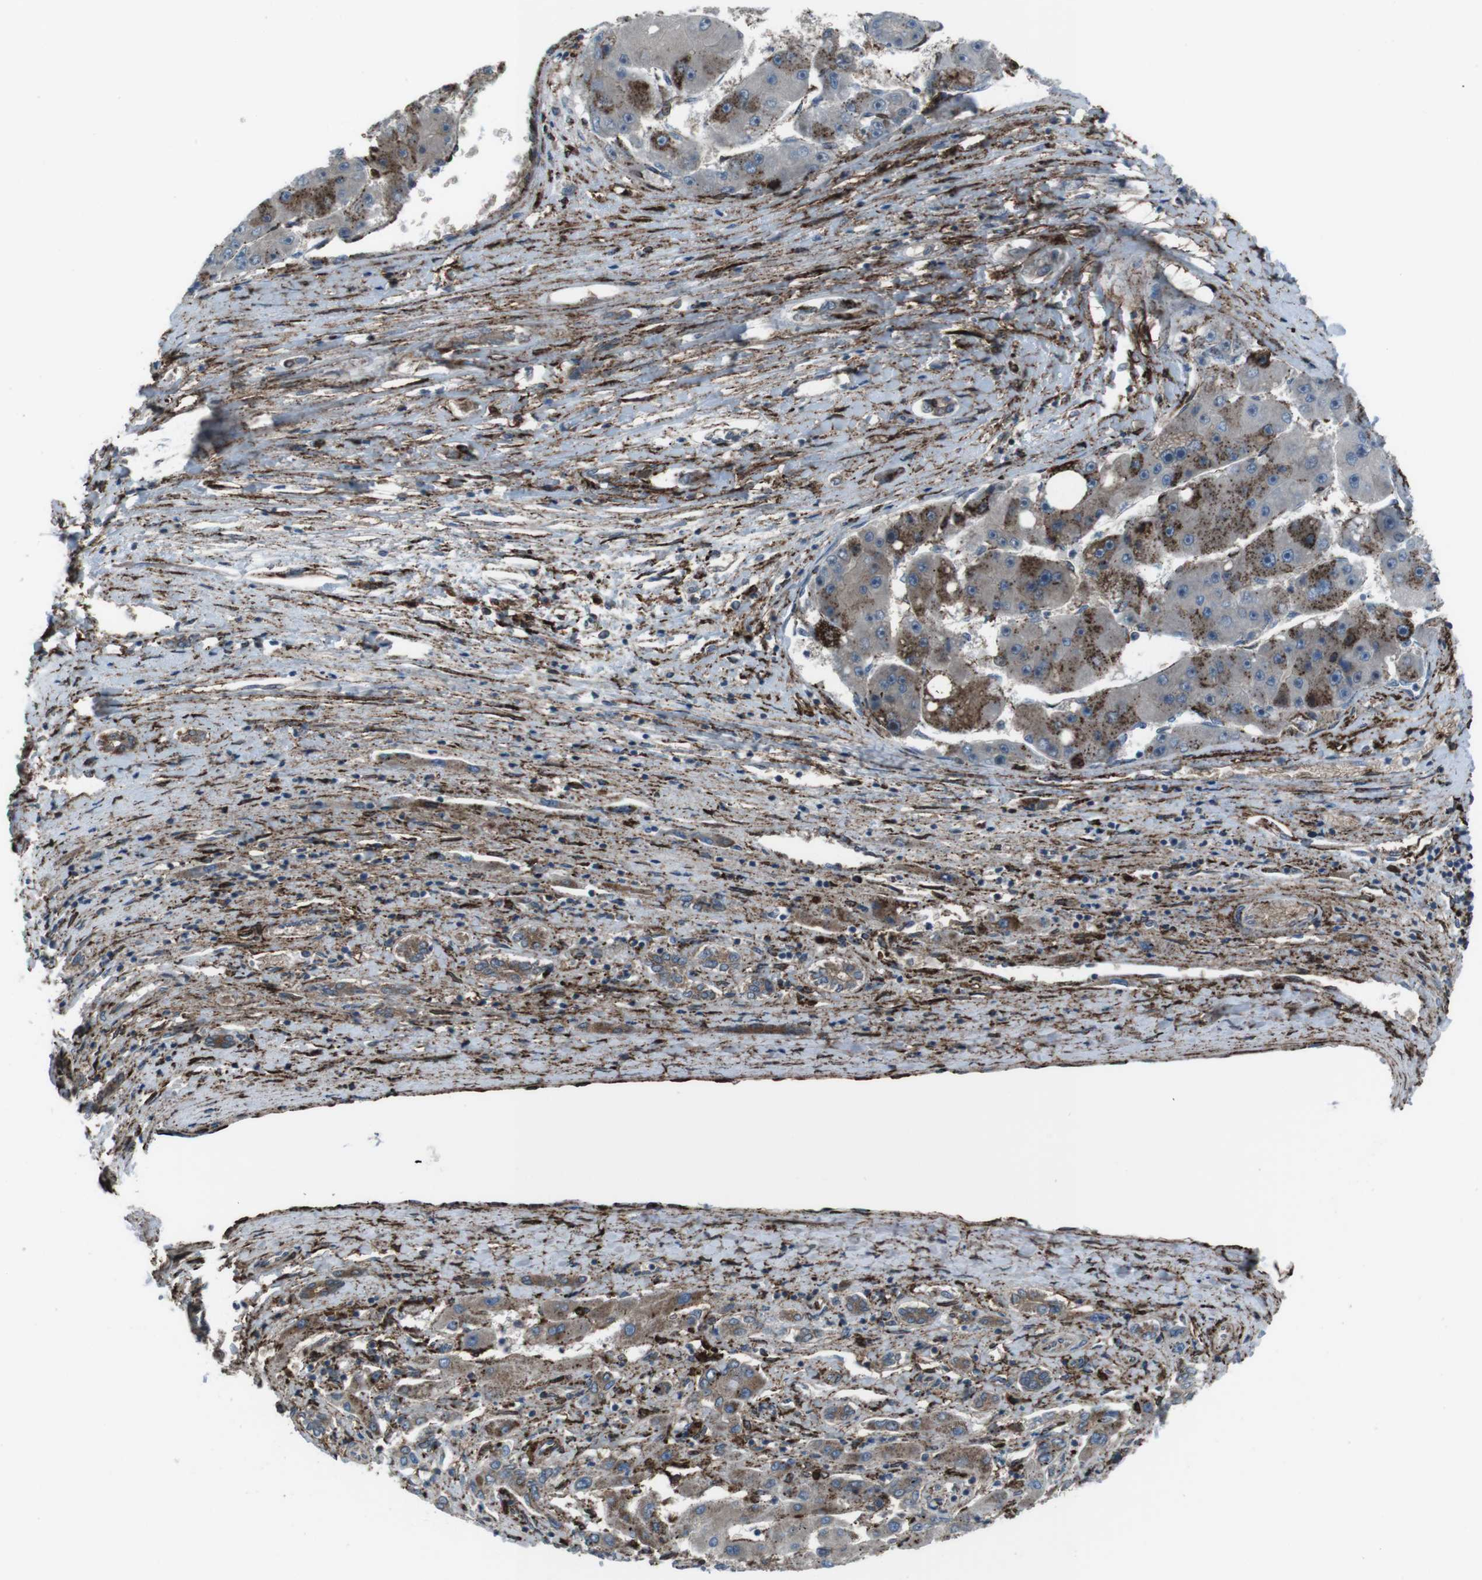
{"staining": {"intensity": "strong", "quantity": ">75%", "location": "cytoplasmic/membranous"}, "tissue": "liver cancer", "cell_type": "Tumor cells", "image_type": "cancer", "snomed": [{"axis": "morphology", "description": "Carcinoma, Hepatocellular, NOS"}, {"axis": "topography", "description": "Liver"}], "caption": "Liver cancer stained with a brown dye displays strong cytoplasmic/membranous positive positivity in approximately >75% of tumor cells.", "gene": "GDF10", "patient": {"sex": "female", "age": 61}}